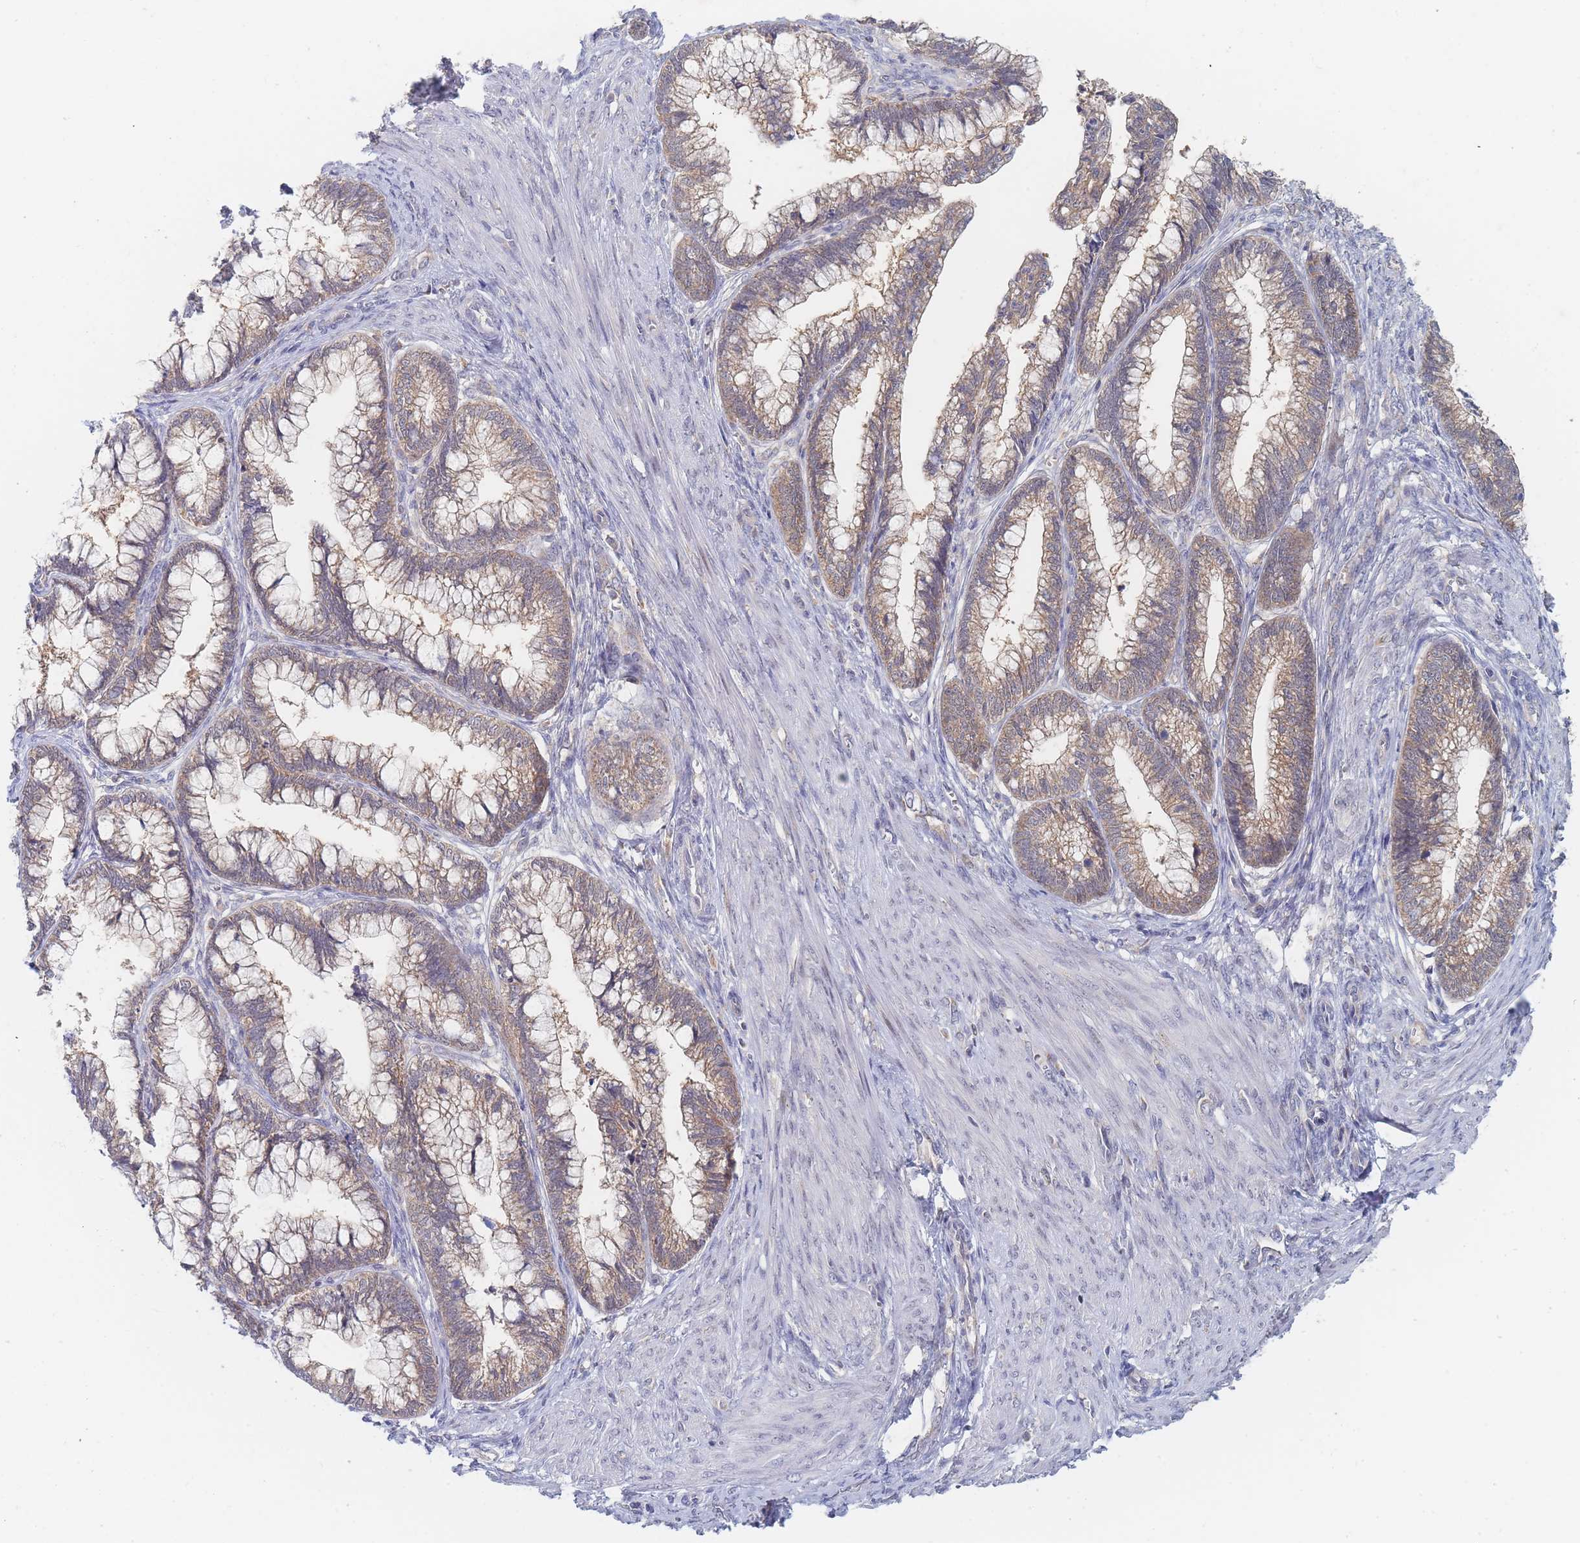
{"staining": {"intensity": "moderate", "quantity": ">75%", "location": "cytoplasmic/membranous"}, "tissue": "cervical cancer", "cell_type": "Tumor cells", "image_type": "cancer", "snomed": [{"axis": "morphology", "description": "Adenocarcinoma, NOS"}, {"axis": "topography", "description": "Cervix"}], "caption": "IHC staining of cervical adenocarcinoma, which reveals medium levels of moderate cytoplasmic/membranous expression in approximately >75% of tumor cells indicating moderate cytoplasmic/membranous protein expression. The staining was performed using DAB (3,3'-diaminobenzidine) (brown) for protein detection and nuclei were counterstained in hematoxylin (blue).", "gene": "PPP6C", "patient": {"sex": "female", "age": 44}}